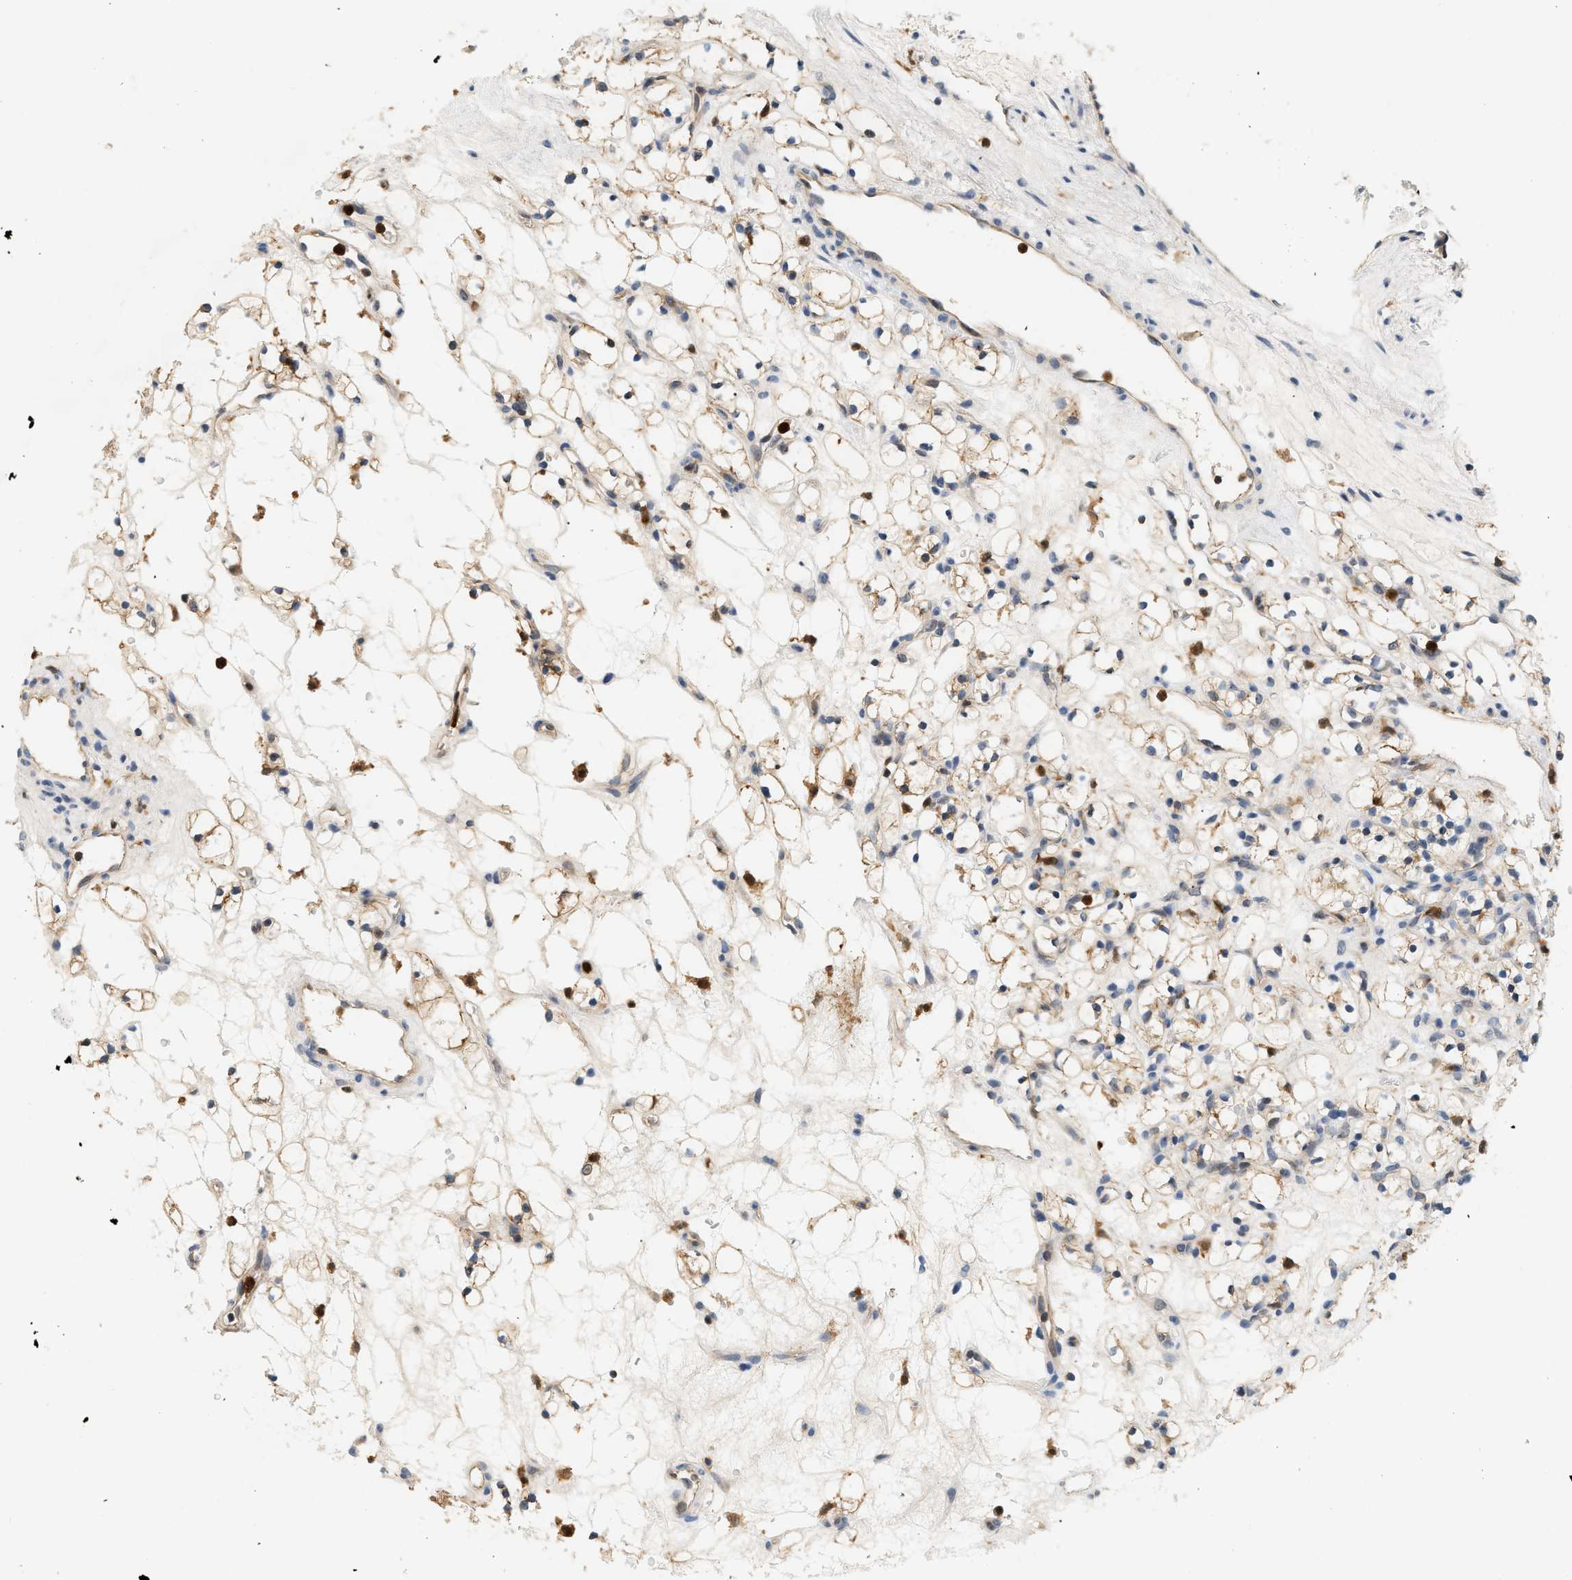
{"staining": {"intensity": "weak", "quantity": "25%-75%", "location": "cytoplasmic/membranous"}, "tissue": "renal cancer", "cell_type": "Tumor cells", "image_type": "cancer", "snomed": [{"axis": "morphology", "description": "Adenocarcinoma, NOS"}, {"axis": "topography", "description": "Kidney"}], "caption": "Immunohistochemical staining of renal adenocarcinoma exhibits low levels of weak cytoplasmic/membranous protein staining in approximately 25%-75% of tumor cells.", "gene": "PYCARD", "patient": {"sex": "female", "age": 60}}